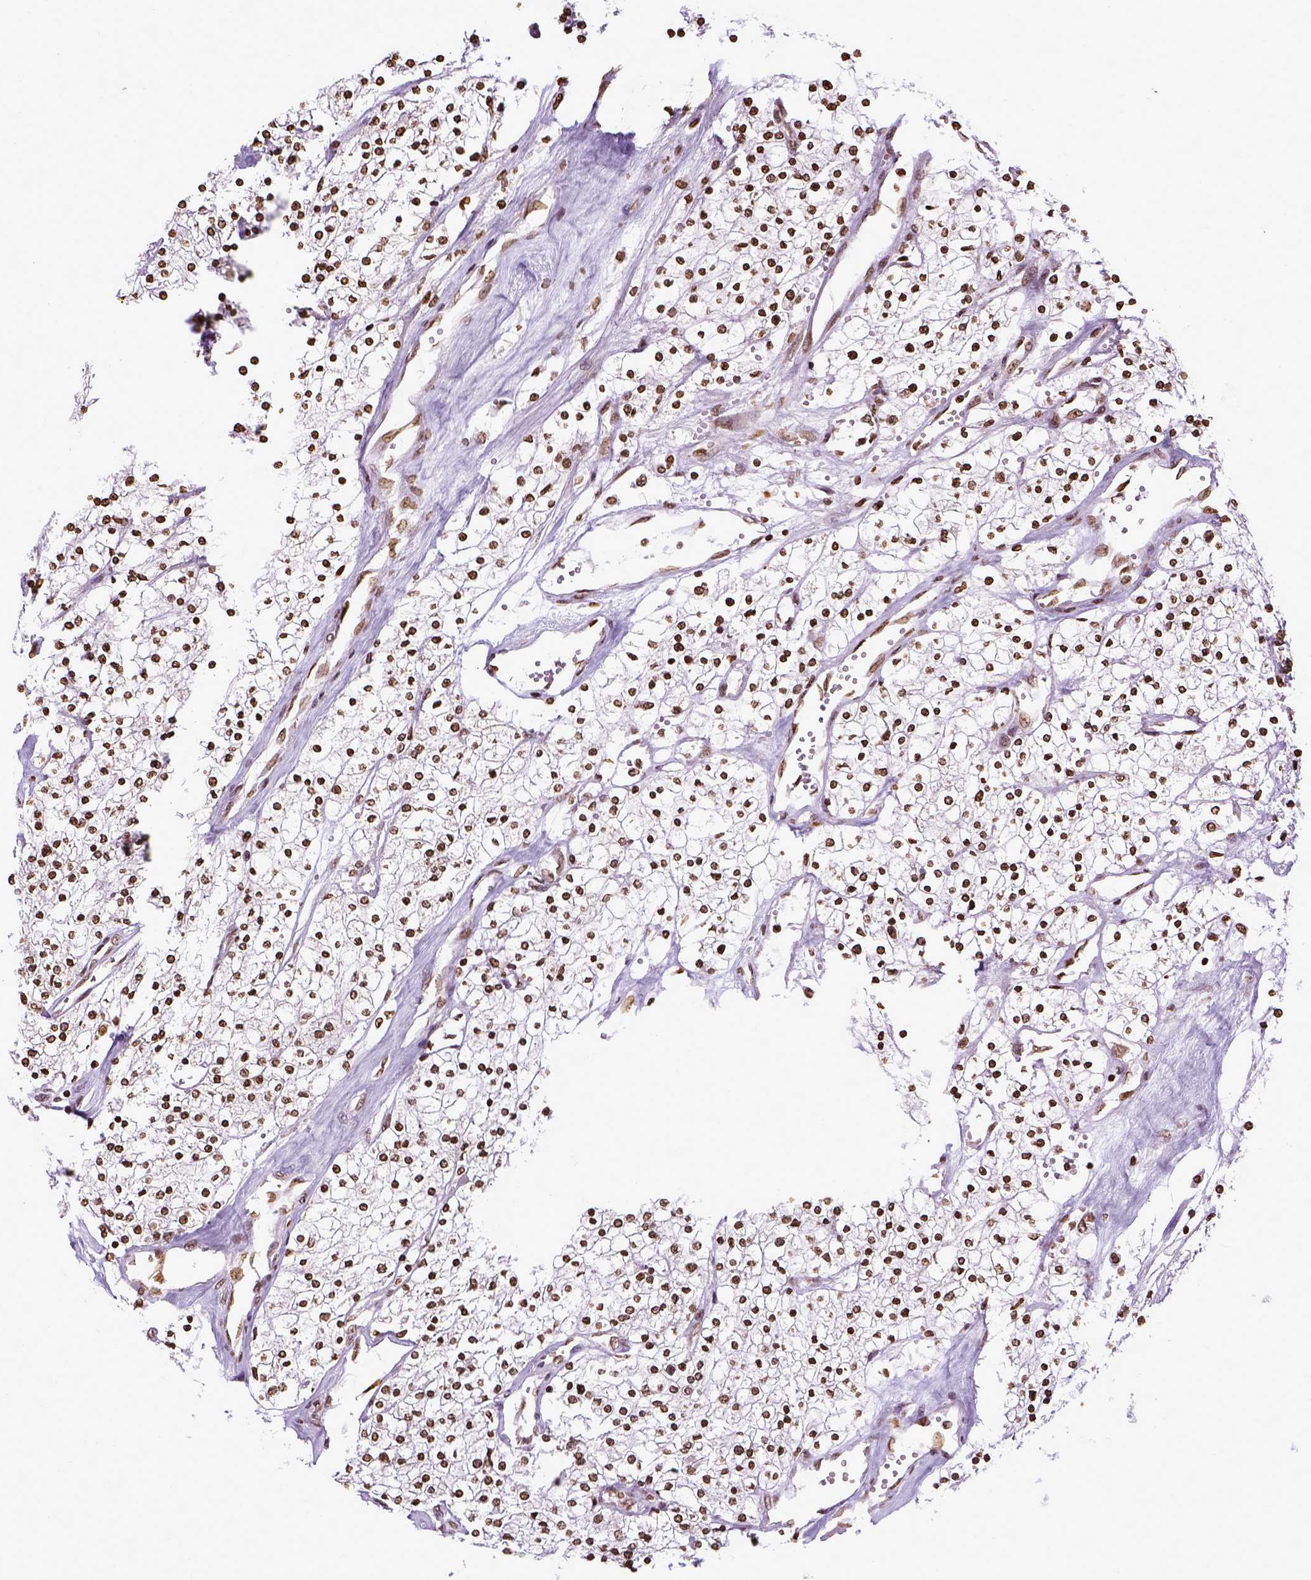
{"staining": {"intensity": "strong", "quantity": ">75%", "location": "nuclear"}, "tissue": "renal cancer", "cell_type": "Tumor cells", "image_type": "cancer", "snomed": [{"axis": "morphology", "description": "Adenocarcinoma, NOS"}, {"axis": "topography", "description": "Kidney"}], "caption": "Renal cancer (adenocarcinoma) was stained to show a protein in brown. There is high levels of strong nuclear staining in approximately >75% of tumor cells. Using DAB (brown) and hematoxylin (blue) stains, captured at high magnification using brightfield microscopy.", "gene": "ZNF75D", "patient": {"sex": "male", "age": 80}}